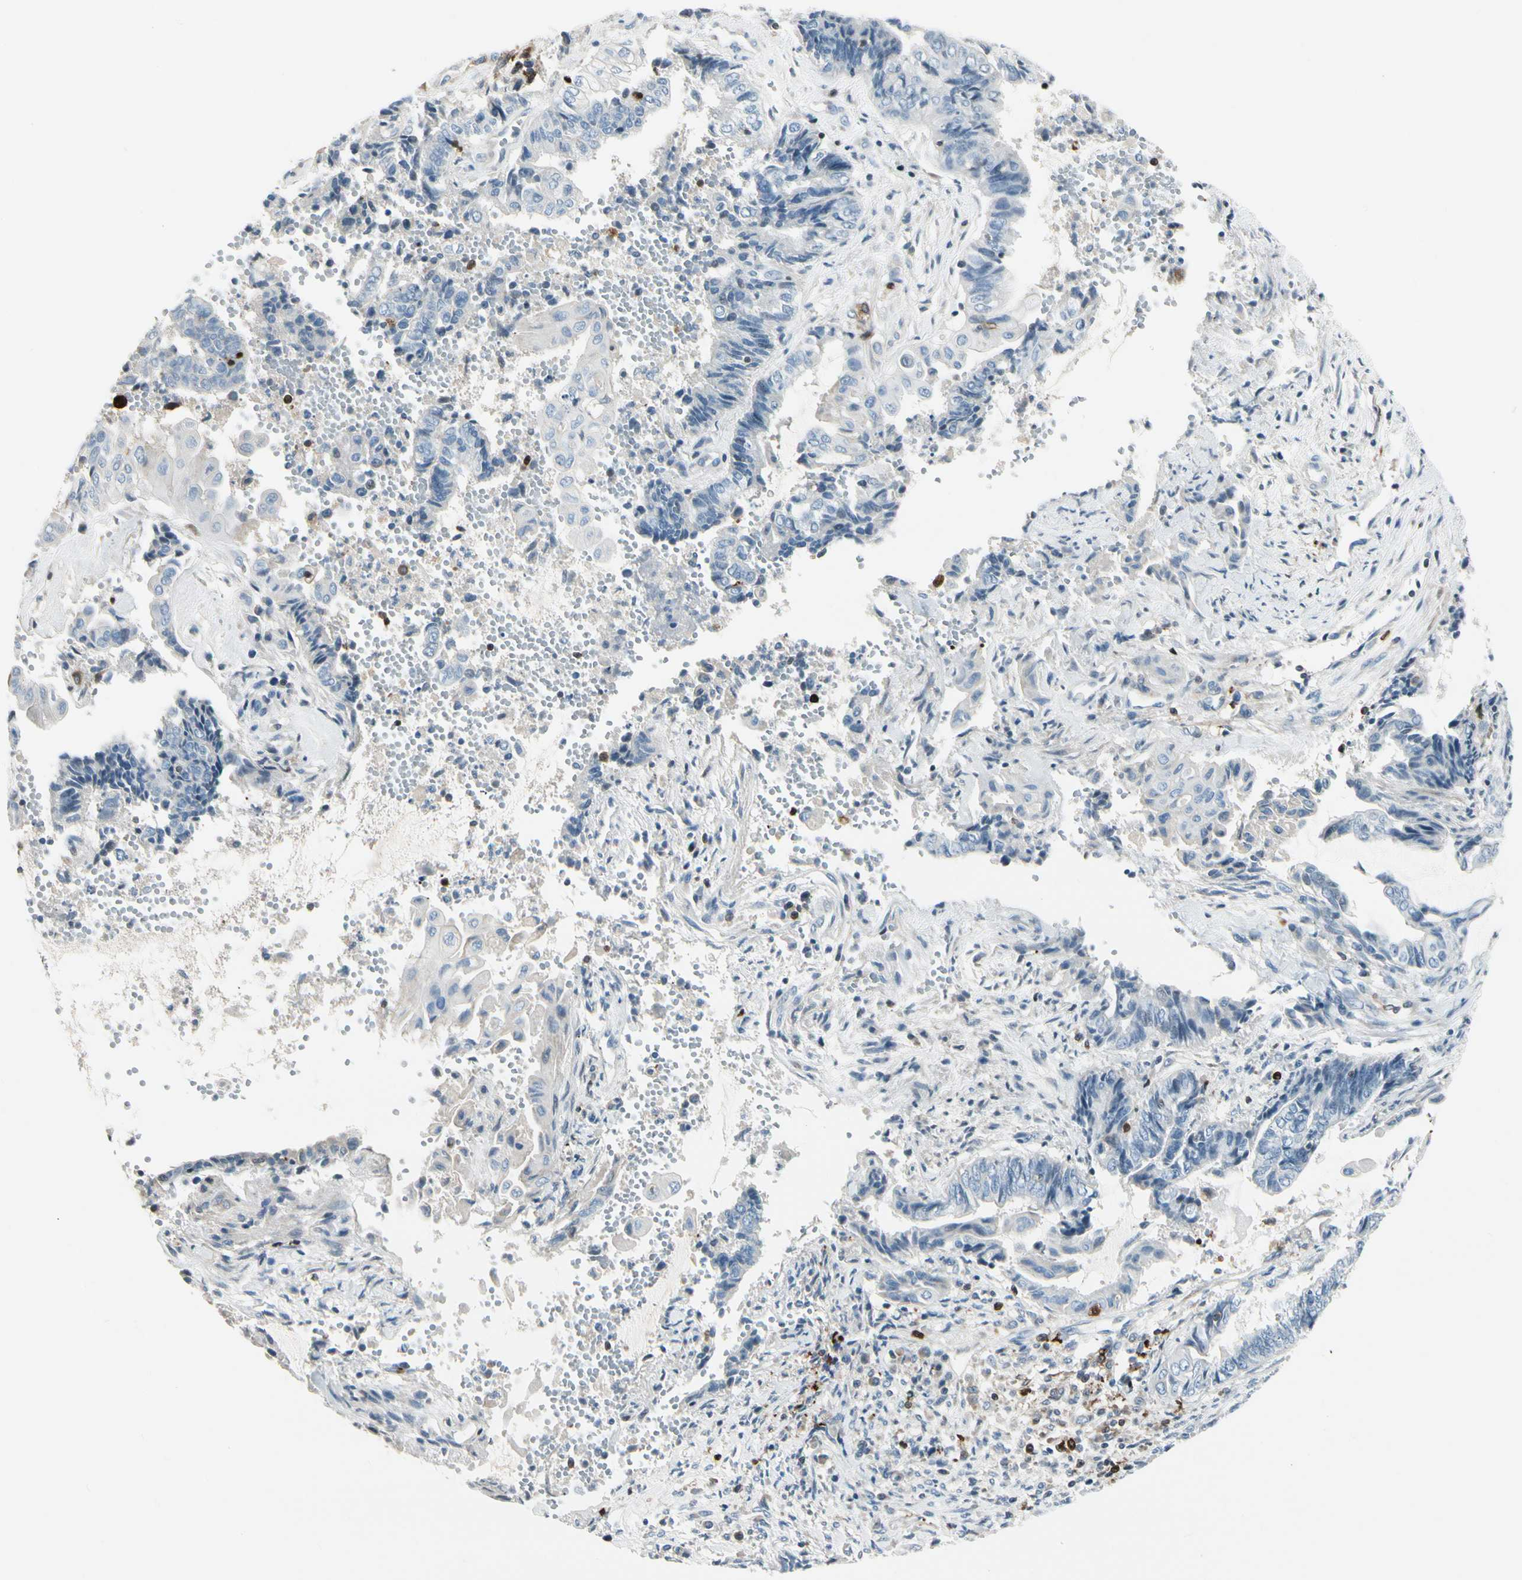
{"staining": {"intensity": "negative", "quantity": "none", "location": "none"}, "tissue": "endometrial cancer", "cell_type": "Tumor cells", "image_type": "cancer", "snomed": [{"axis": "morphology", "description": "Adenocarcinoma, NOS"}, {"axis": "topography", "description": "Uterus"}, {"axis": "topography", "description": "Endometrium"}], "caption": "The micrograph demonstrates no significant staining in tumor cells of endometrial cancer.", "gene": "TRAF1", "patient": {"sex": "female", "age": 70}}